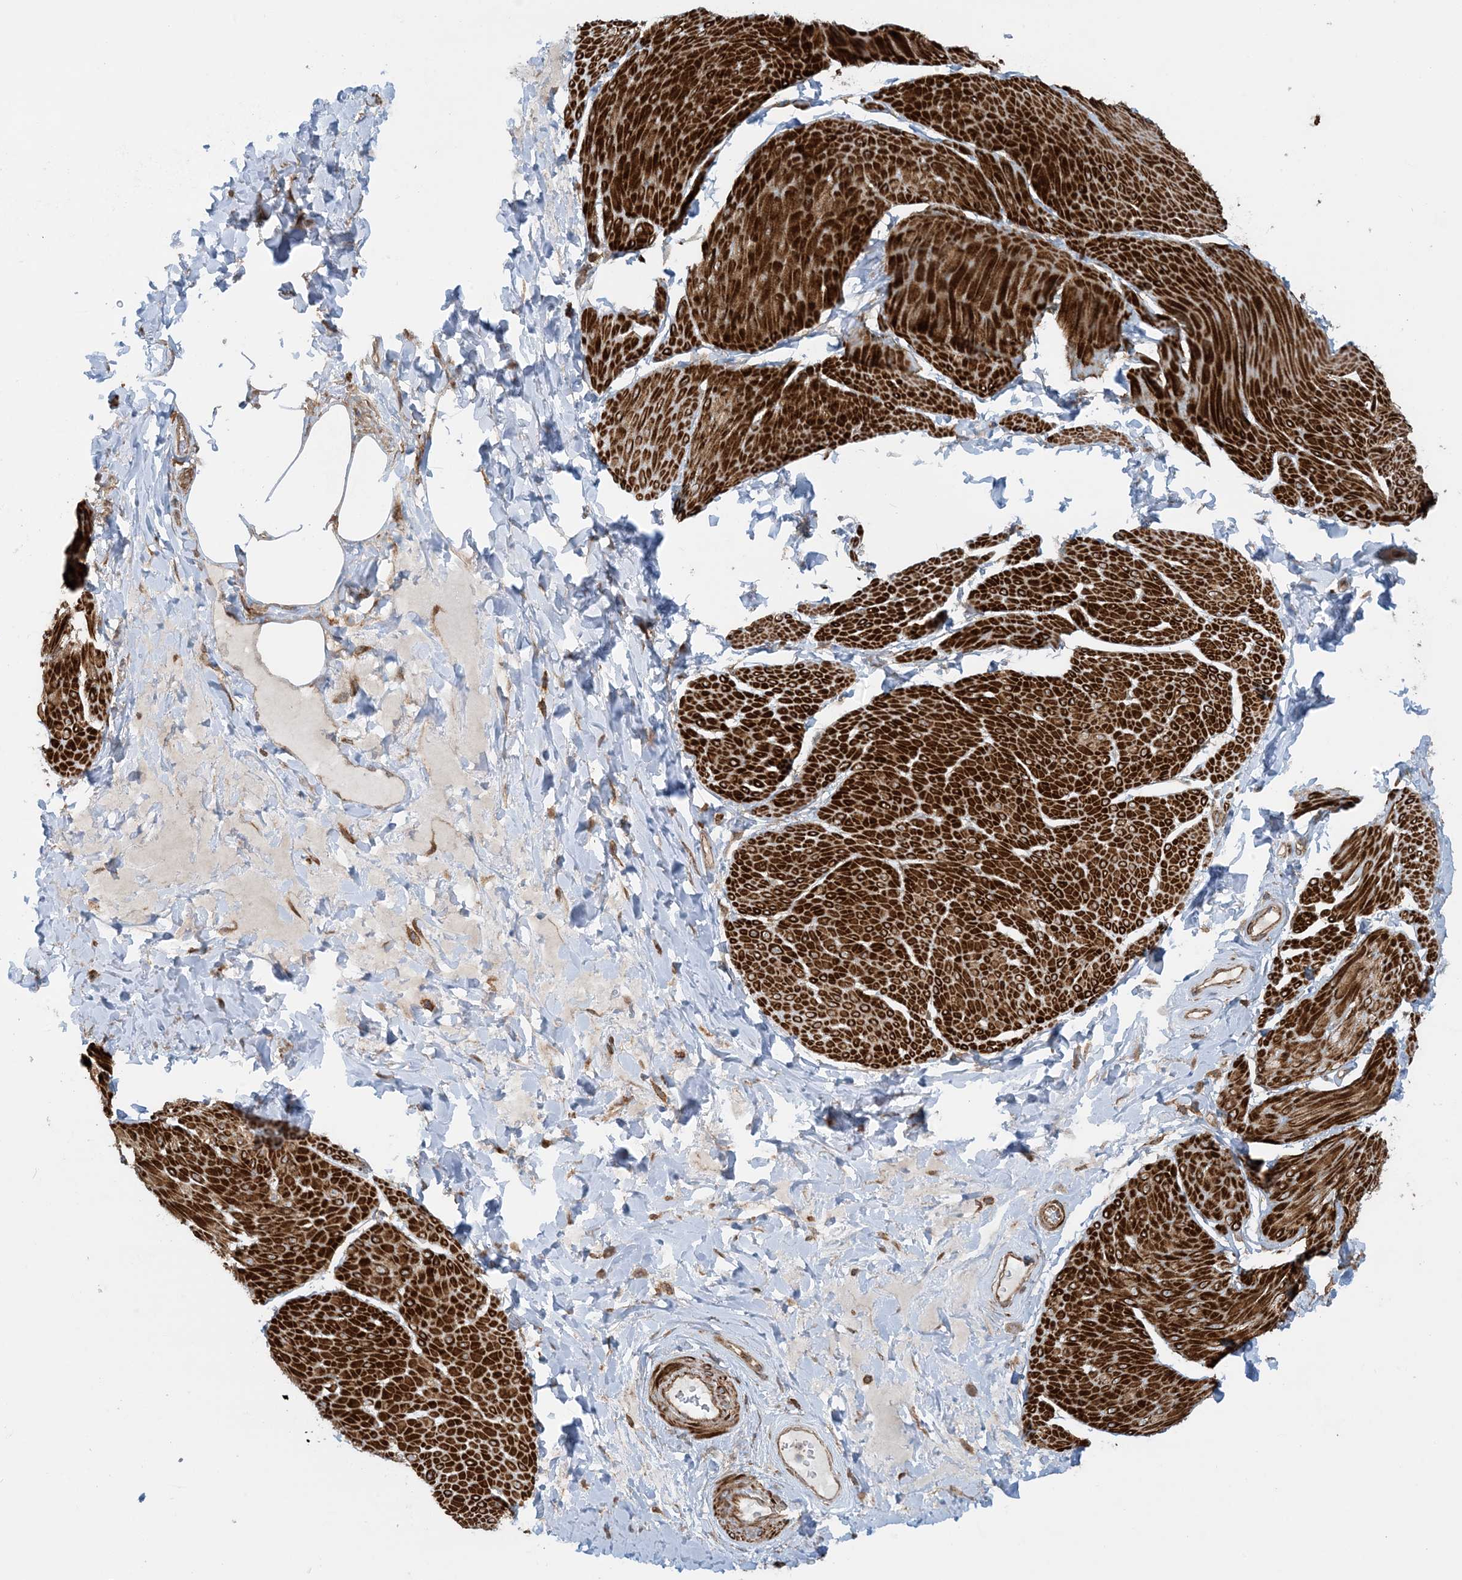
{"staining": {"intensity": "strong", "quantity": ">75%", "location": "cytoplasmic/membranous"}, "tissue": "smooth muscle", "cell_type": "Smooth muscle cells", "image_type": "normal", "snomed": [{"axis": "morphology", "description": "Urothelial carcinoma, High grade"}, {"axis": "topography", "description": "Urinary bladder"}], "caption": "Immunohistochemical staining of normal smooth muscle exhibits >75% levels of strong cytoplasmic/membranous protein expression in approximately >75% of smooth muscle cells. (IHC, brightfield microscopy, high magnification).", "gene": "STAM2", "patient": {"sex": "male", "age": 46}}